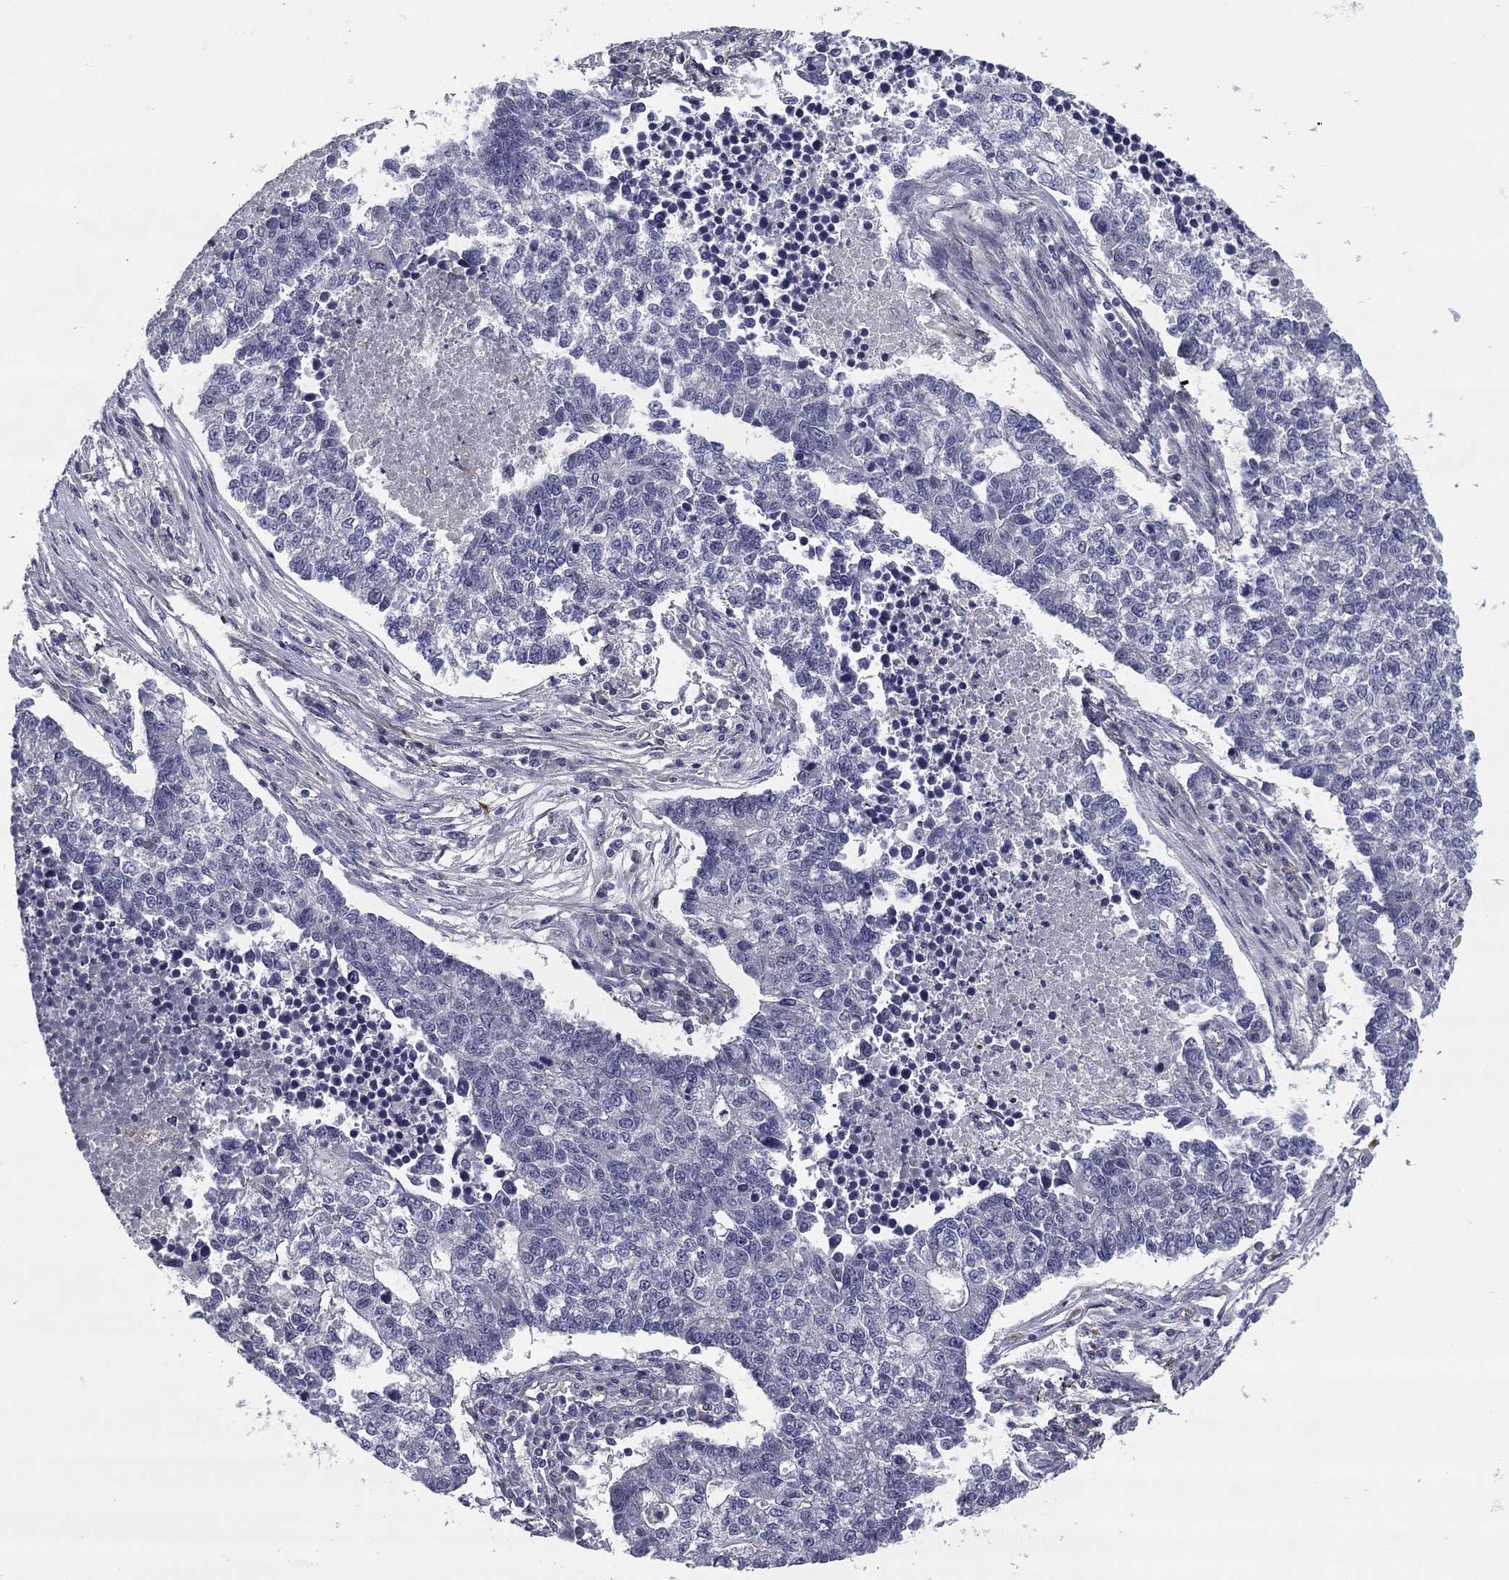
{"staining": {"intensity": "negative", "quantity": "none", "location": "none"}, "tissue": "lung cancer", "cell_type": "Tumor cells", "image_type": "cancer", "snomed": [{"axis": "morphology", "description": "Adenocarcinoma, NOS"}, {"axis": "topography", "description": "Lung"}], "caption": "Adenocarcinoma (lung) stained for a protein using immunohistochemistry demonstrates no positivity tumor cells.", "gene": "REXO5", "patient": {"sex": "male", "age": 57}}